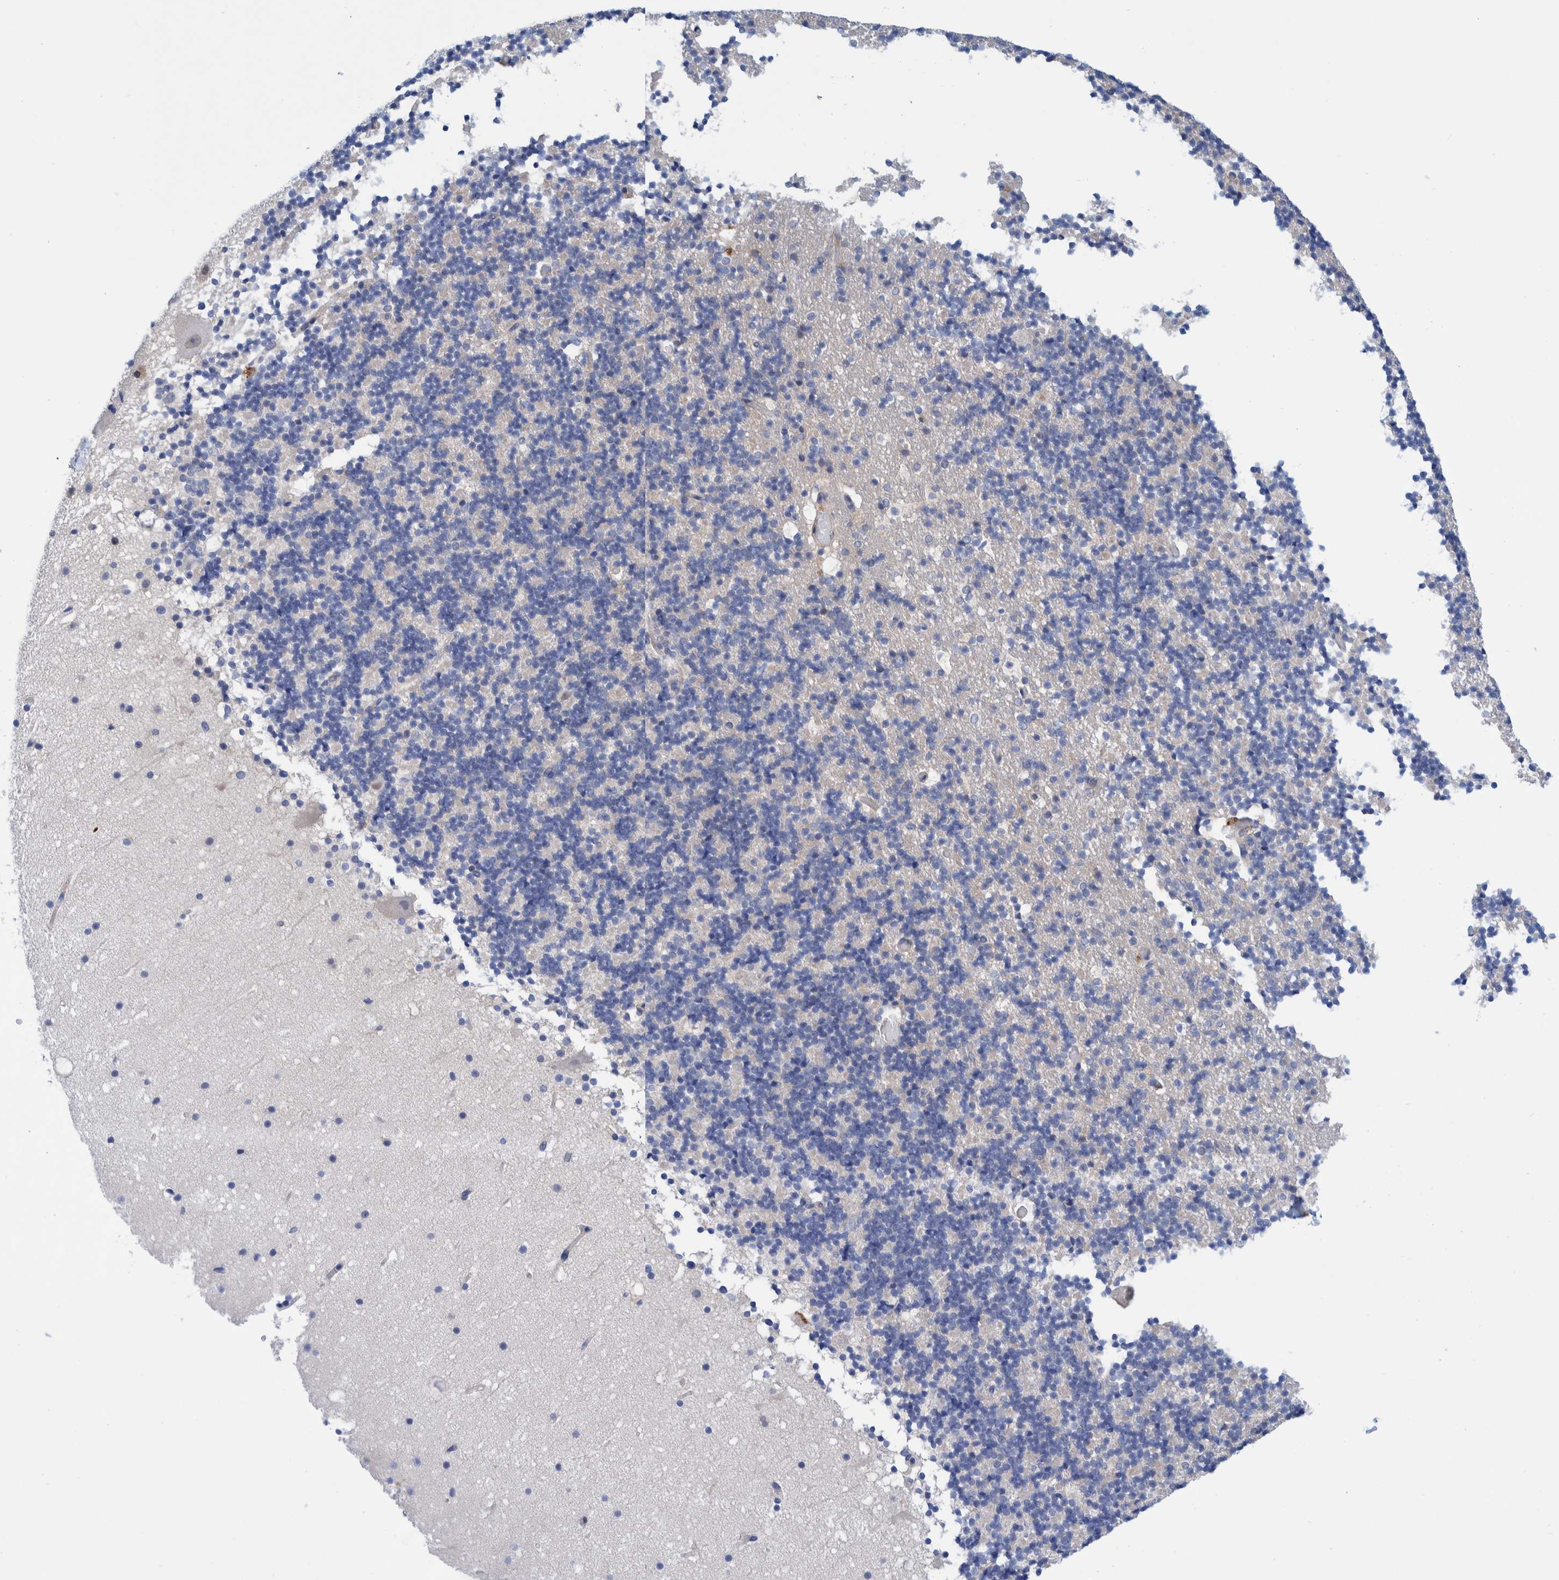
{"staining": {"intensity": "negative", "quantity": "none", "location": "none"}, "tissue": "cerebellum", "cell_type": "Cells in granular layer", "image_type": "normal", "snomed": [{"axis": "morphology", "description": "Normal tissue, NOS"}, {"axis": "topography", "description": "Cerebellum"}], "caption": "Immunohistochemistry (IHC) image of unremarkable cerebellum stained for a protein (brown), which reveals no expression in cells in granular layer. (DAB IHC, high magnification).", "gene": "PFAS", "patient": {"sex": "male", "age": 57}}